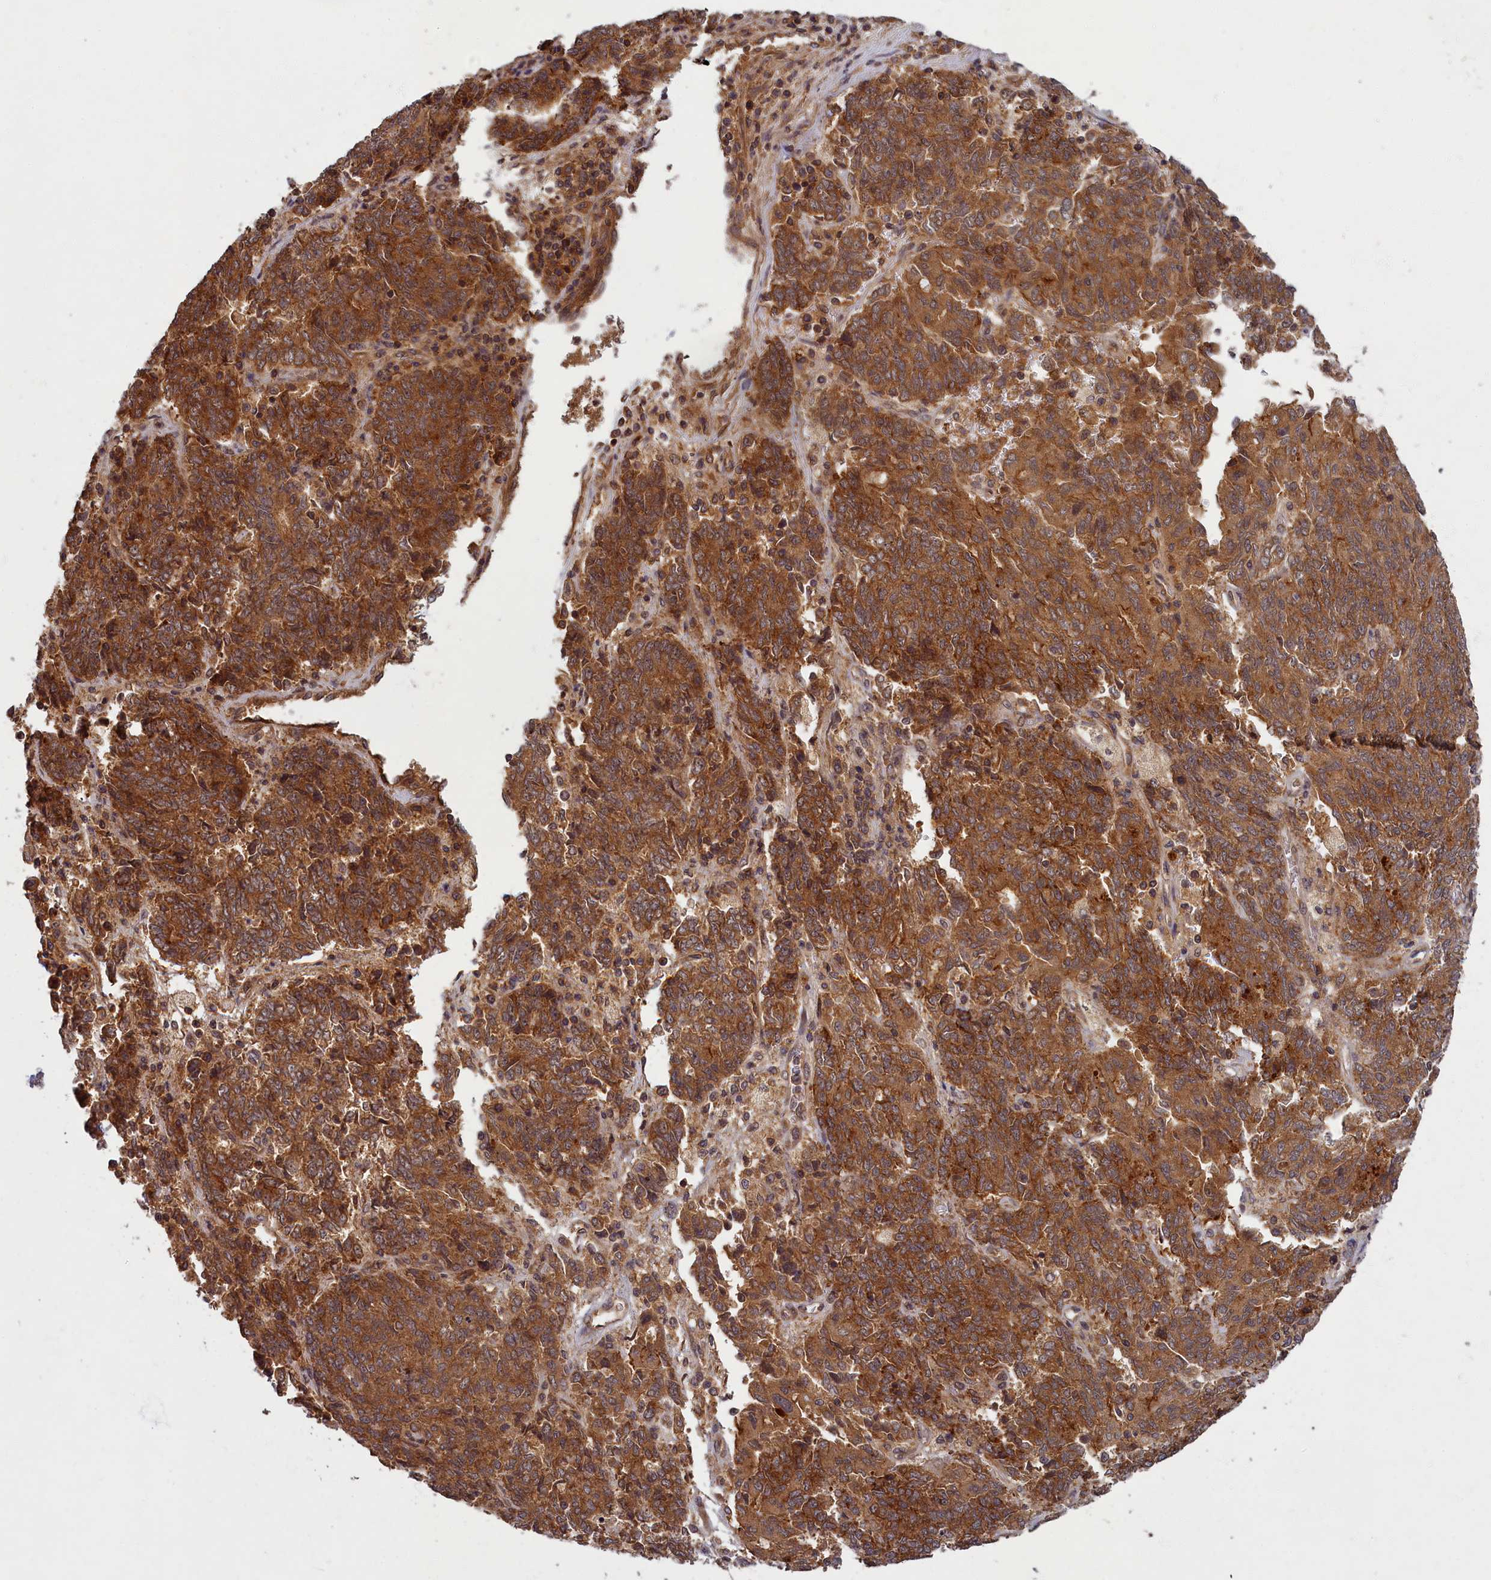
{"staining": {"intensity": "strong", "quantity": ">75%", "location": "cytoplasmic/membranous"}, "tissue": "endometrial cancer", "cell_type": "Tumor cells", "image_type": "cancer", "snomed": [{"axis": "morphology", "description": "Adenocarcinoma, NOS"}, {"axis": "topography", "description": "Endometrium"}], "caption": "This is a photomicrograph of immunohistochemistry (IHC) staining of endometrial adenocarcinoma, which shows strong staining in the cytoplasmic/membranous of tumor cells.", "gene": "BICD1", "patient": {"sex": "female", "age": 80}}